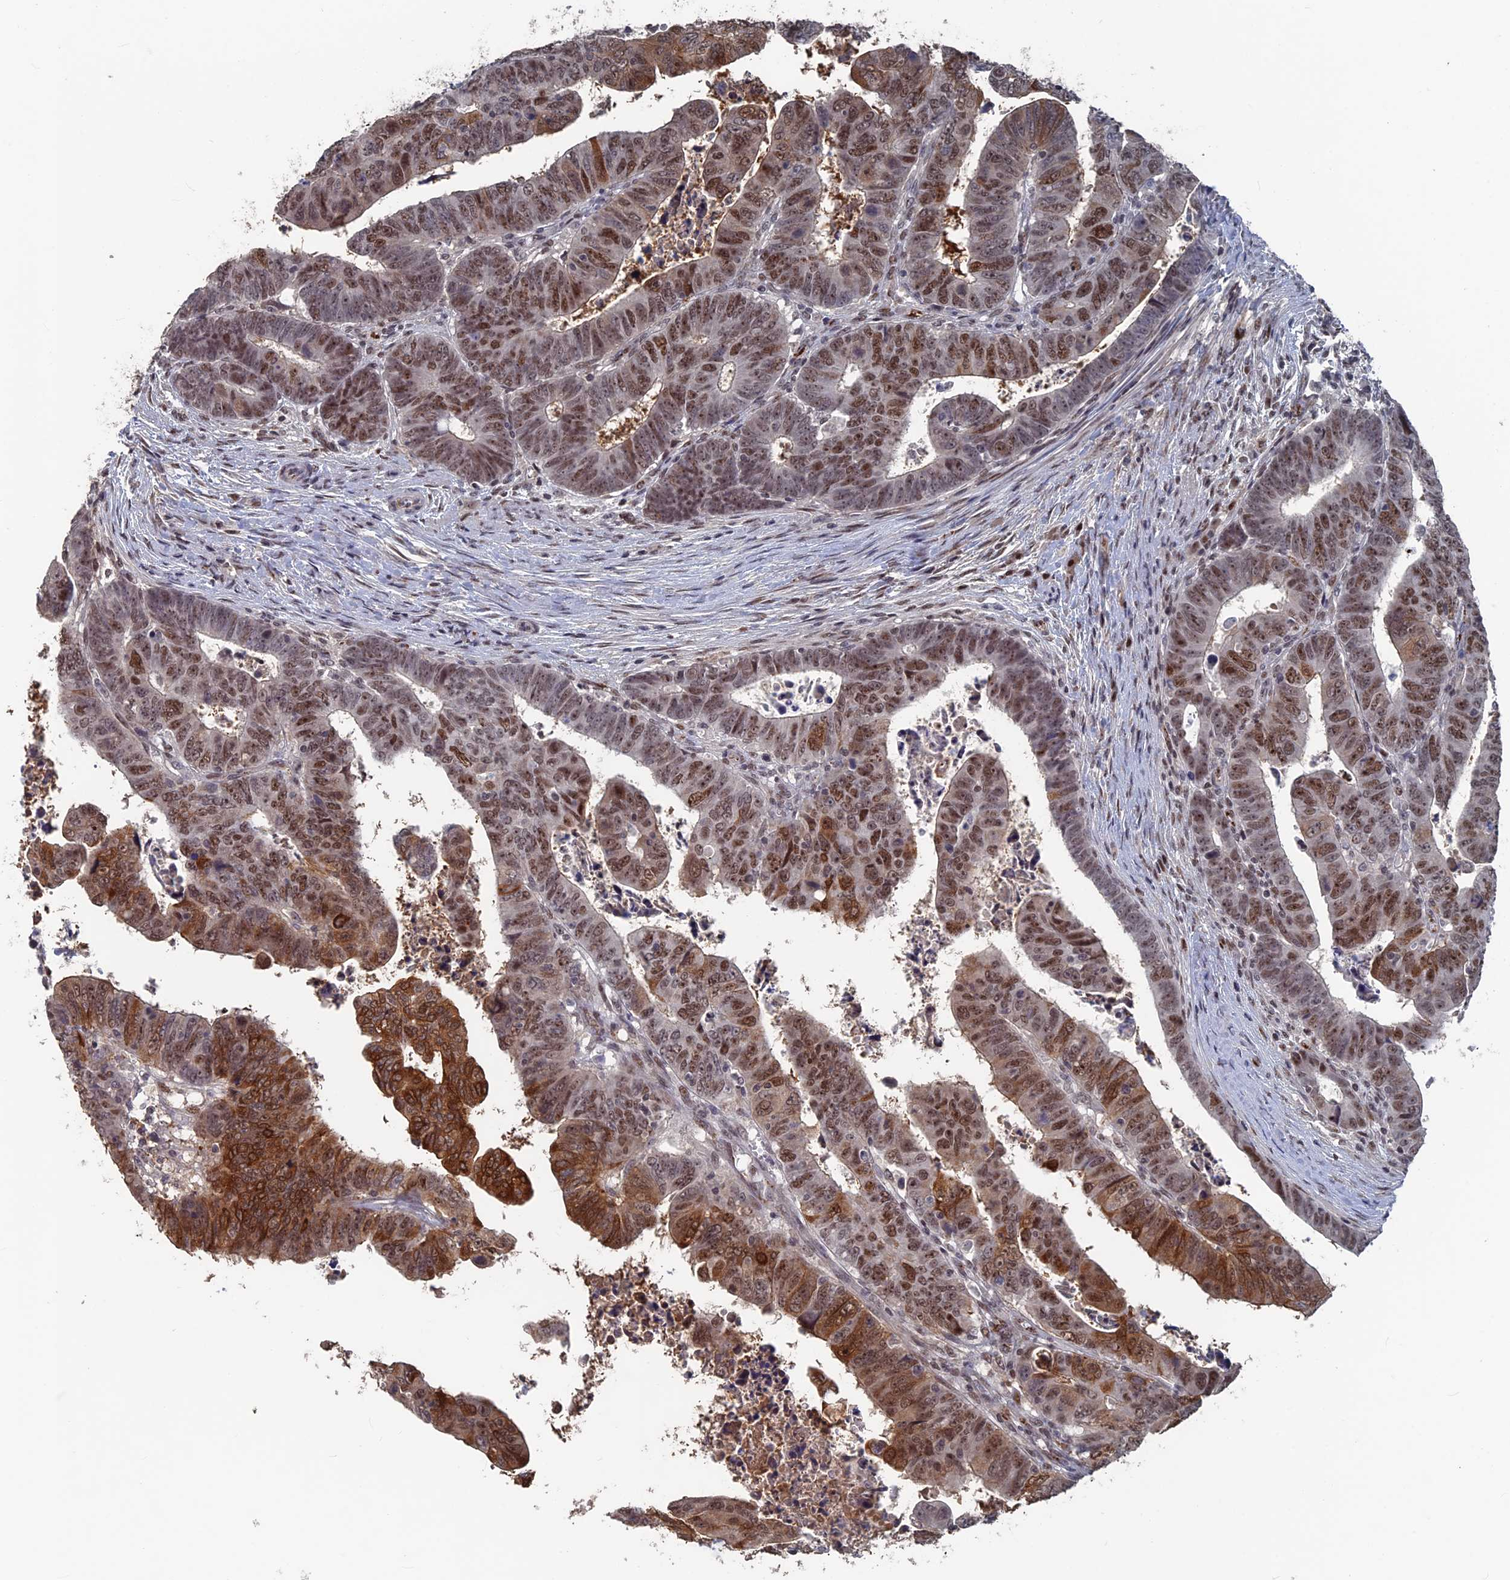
{"staining": {"intensity": "strong", "quantity": ">75%", "location": "cytoplasmic/membranous,nuclear"}, "tissue": "colorectal cancer", "cell_type": "Tumor cells", "image_type": "cancer", "snomed": [{"axis": "morphology", "description": "Normal tissue, NOS"}, {"axis": "morphology", "description": "Adenocarcinoma, NOS"}, {"axis": "topography", "description": "Rectum"}], "caption": "Protein staining displays strong cytoplasmic/membranous and nuclear staining in approximately >75% of tumor cells in adenocarcinoma (colorectal).", "gene": "SH3D21", "patient": {"sex": "female", "age": 65}}